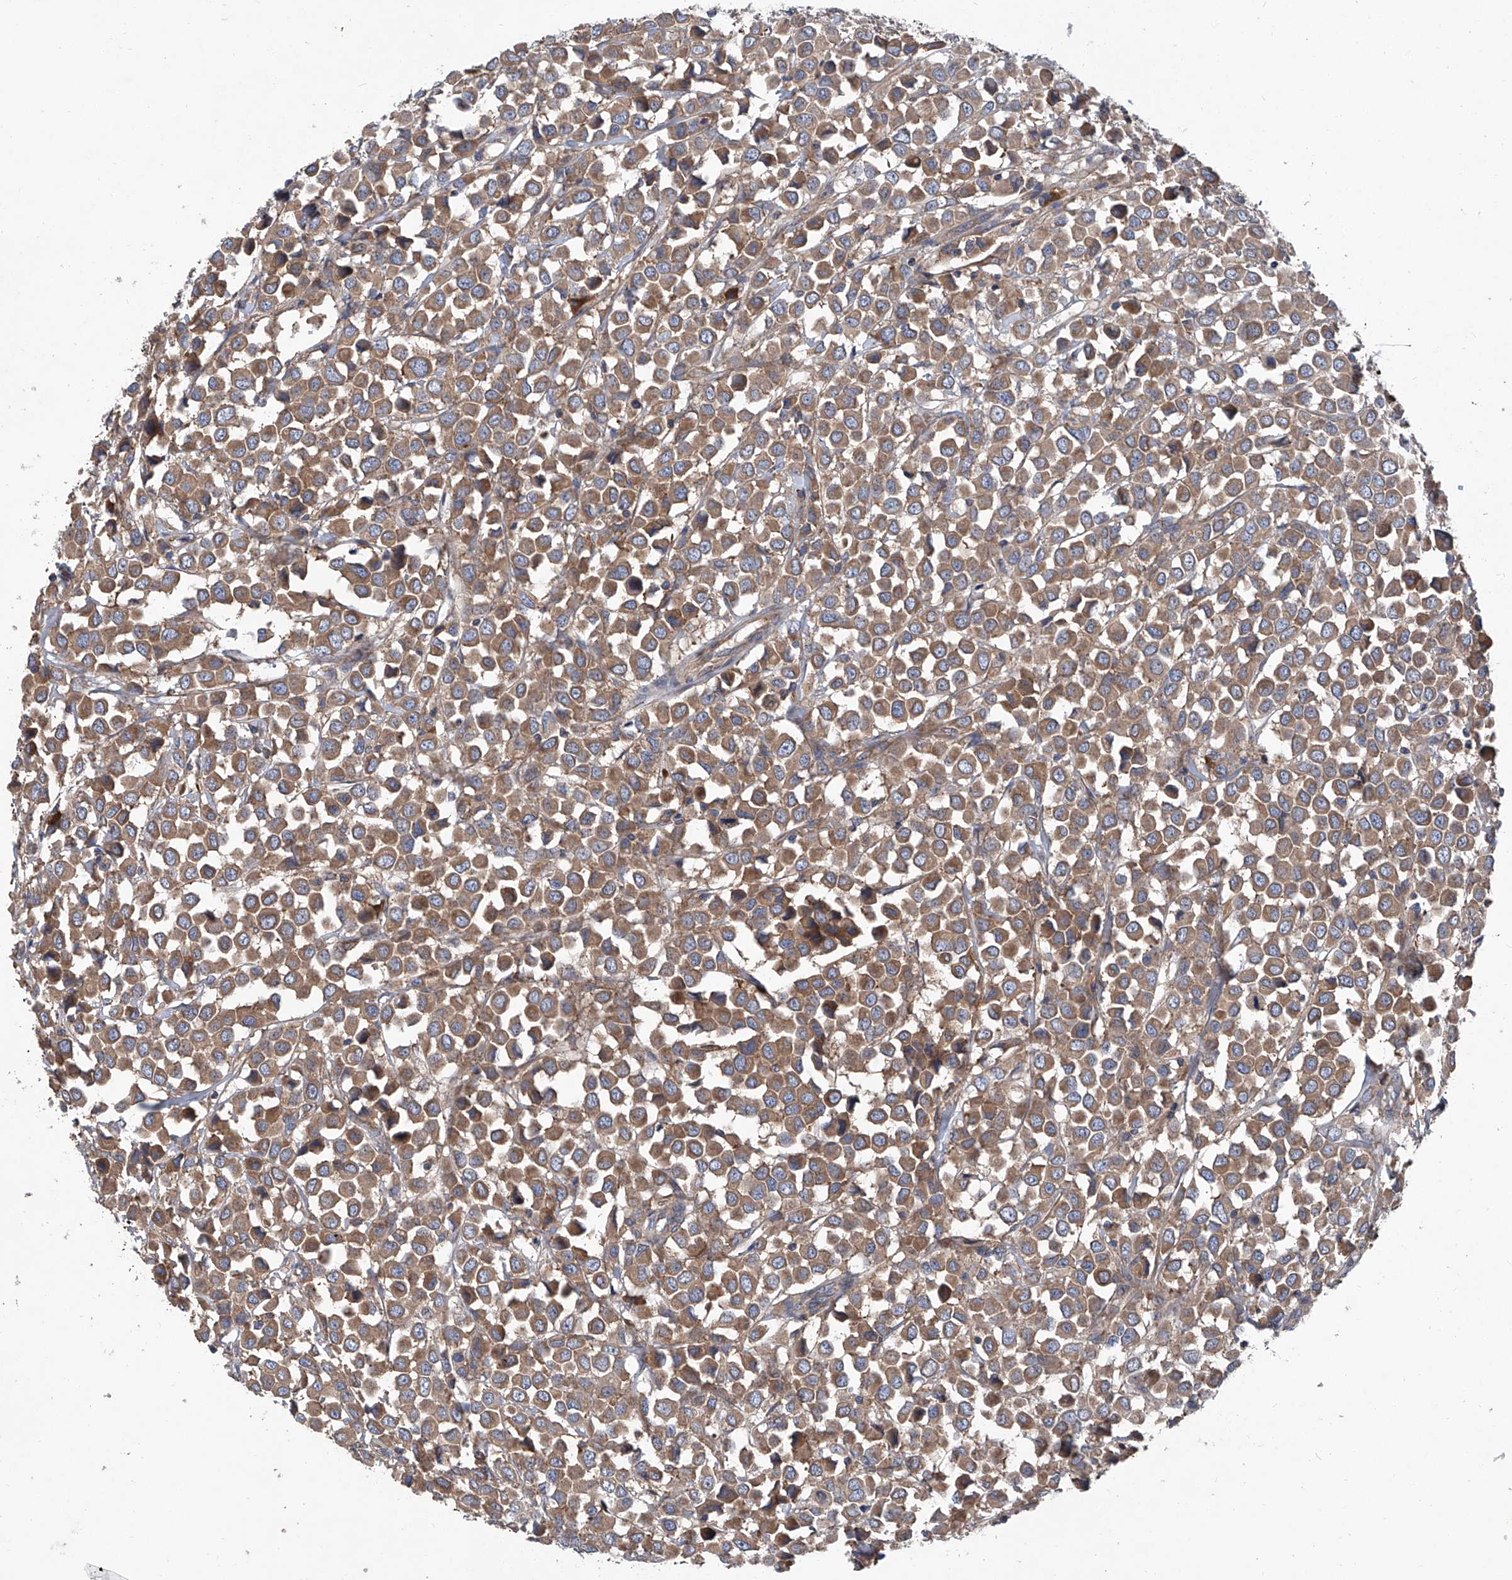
{"staining": {"intensity": "moderate", "quantity": ">75%", "location": "cytoplasmic/membranous"}, "tissue": "breast cancer", "cell_type": "Tumor cells", "image_type": "cancer", "snomed": [{"axis": "morphology", "description": "Duct carcinoma"}, {"axis": "topography", "description": "Breast"}], "caption": "Immunohistochemical staining of breast infiltrating ductal carcinoma demonstrates medium levels of moderate cytoplasmic/membranous staining in approximately >75% of tumor cells.", "gene": "ASCC3", "patient": {"sex": "female", "age": 61}}